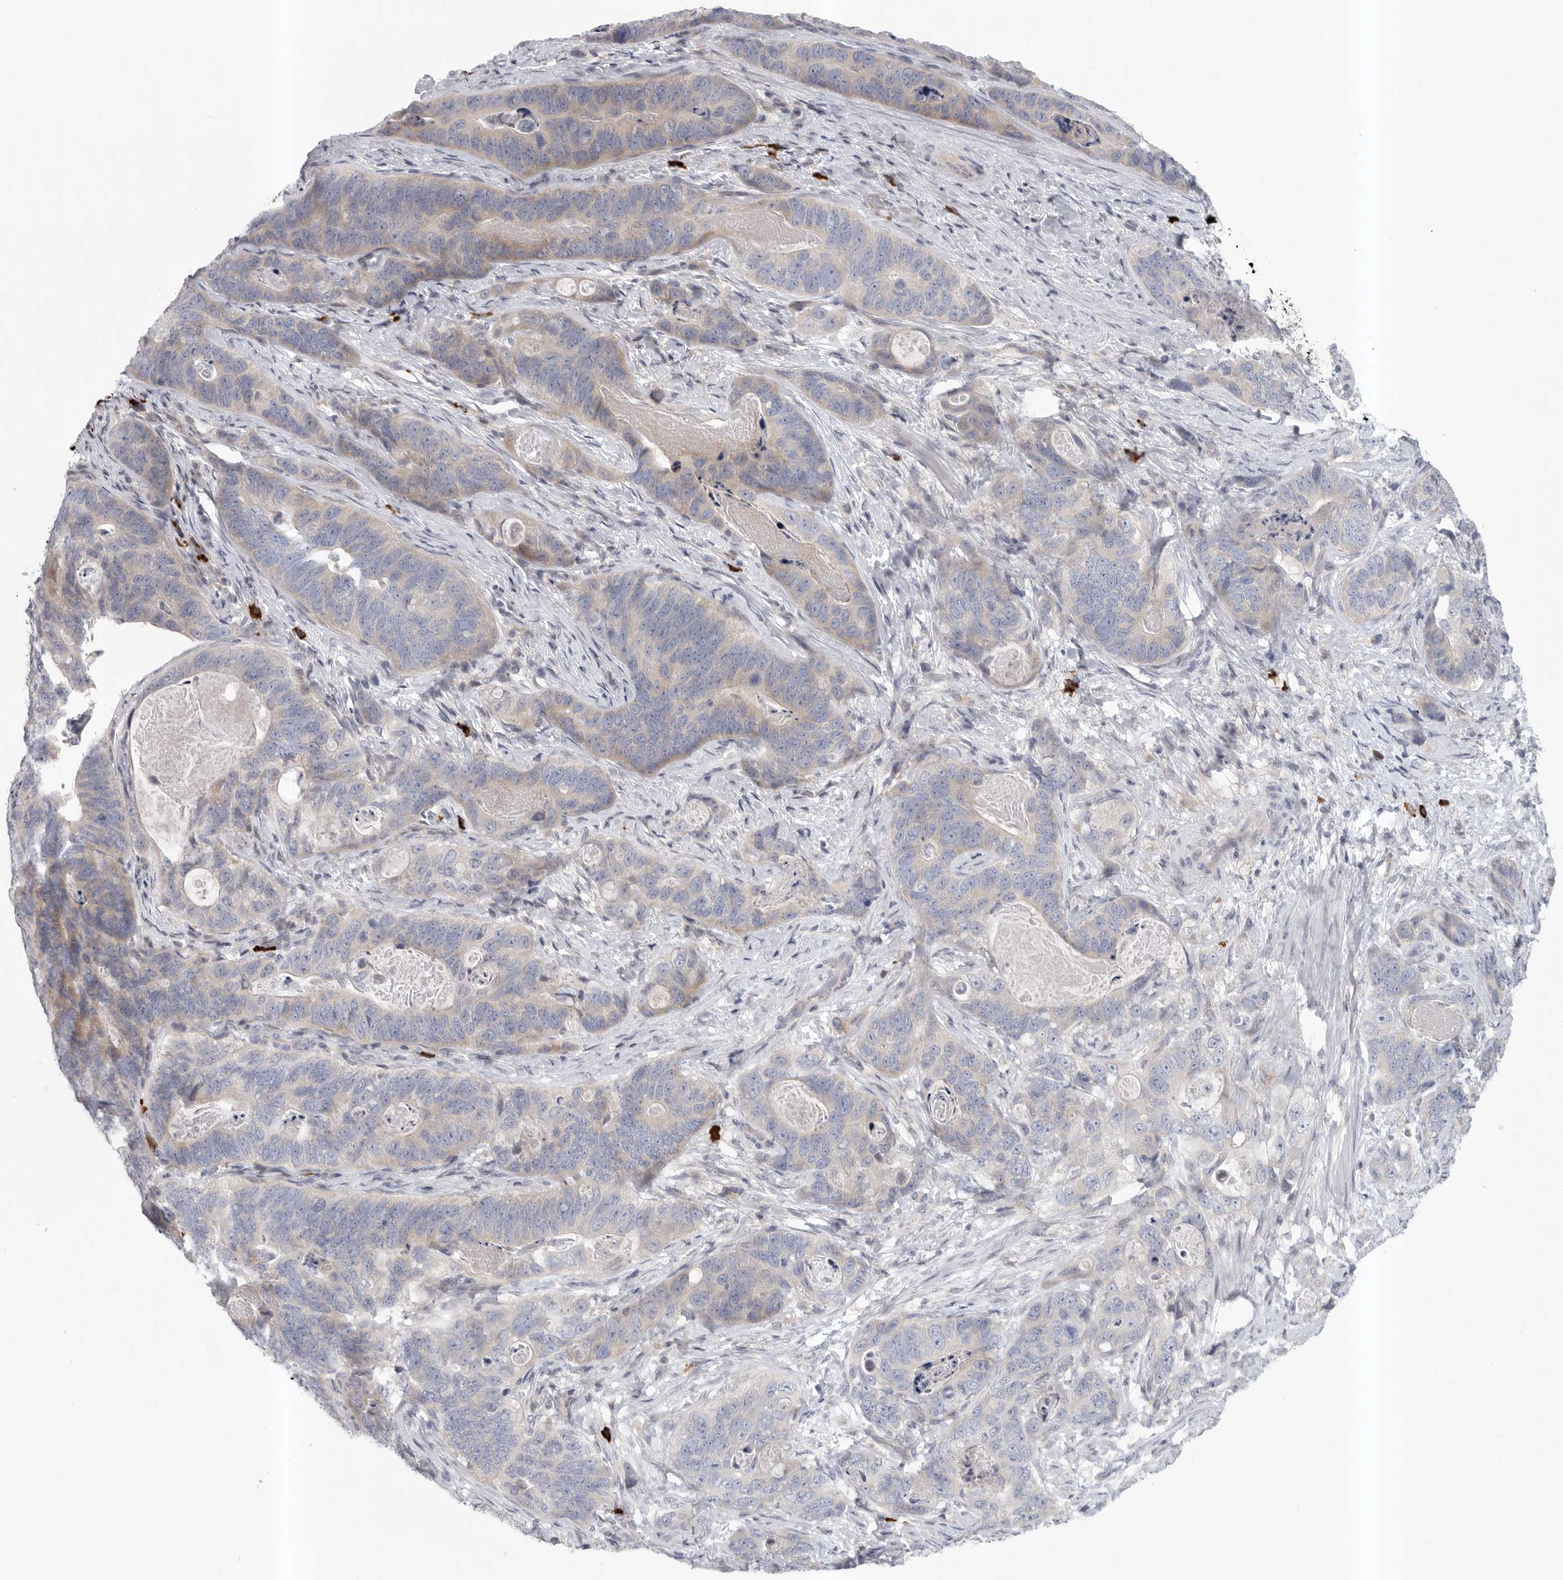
{"staining": {"intensity": "weak", "quantity": "<25%", "location": "cytoplasmic/membranous"}, "tissue": "stomach cancer", "cell_type": "Tumor cells", "image_type": "cancer", "snomed": [{"axis": "morphology", "description": "Normal tissue, NOS"}, {"axis": "morphology", "description": "Adenocarcinoma, NOS"}, {"axis": "topography", "description": "Stomach"}], "caption": "Immunohistochemical staining of human stomach cancer exhibits no significant staining in tumor cells.", "gene": "TMEM69", "patient": {"sex": "female", "age": 89}}